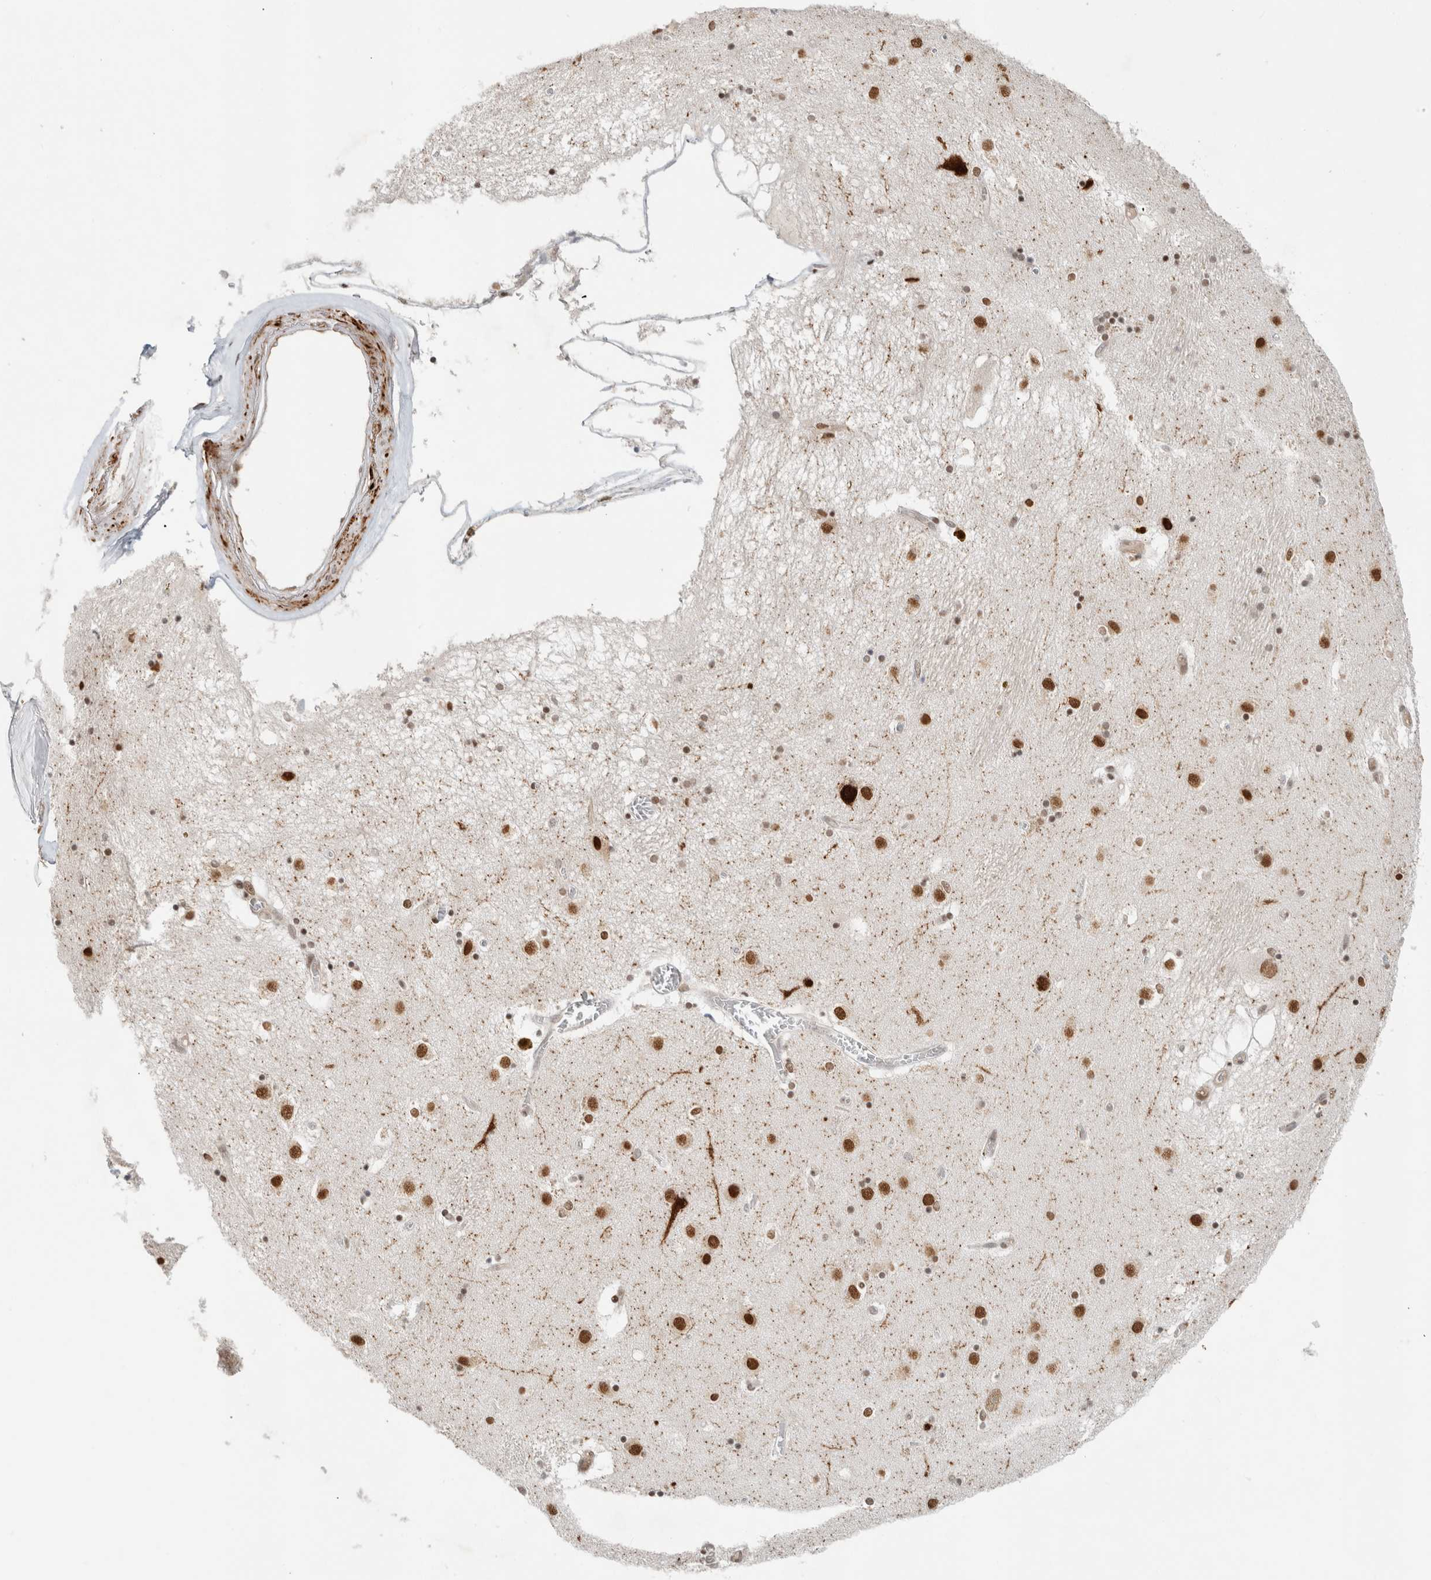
{"staining": {"intensity": "moderate", "quantity": "25%-75%", "location": "nuclear"}, "tissue": "caudate", "cell_type": "Glial cells", "image_type": "normal", "snomed": [{"axis": "morphology", "description": "Normal tissue, NOS"}, {"axis": "topography", "description": "Lateral ventricle wall"}], "caption": "Immunohistochemical staining of normal caudate displays medium levels of moderate nuclear positivity in approximately 25%-75% of glial cells. Using DAB (brown) and hematoxylin (blue) stains, captured at high magnification using brightfield microscopy.", "gene": "HNRNPR", "patient": {"sex": "male", "age": 70}}